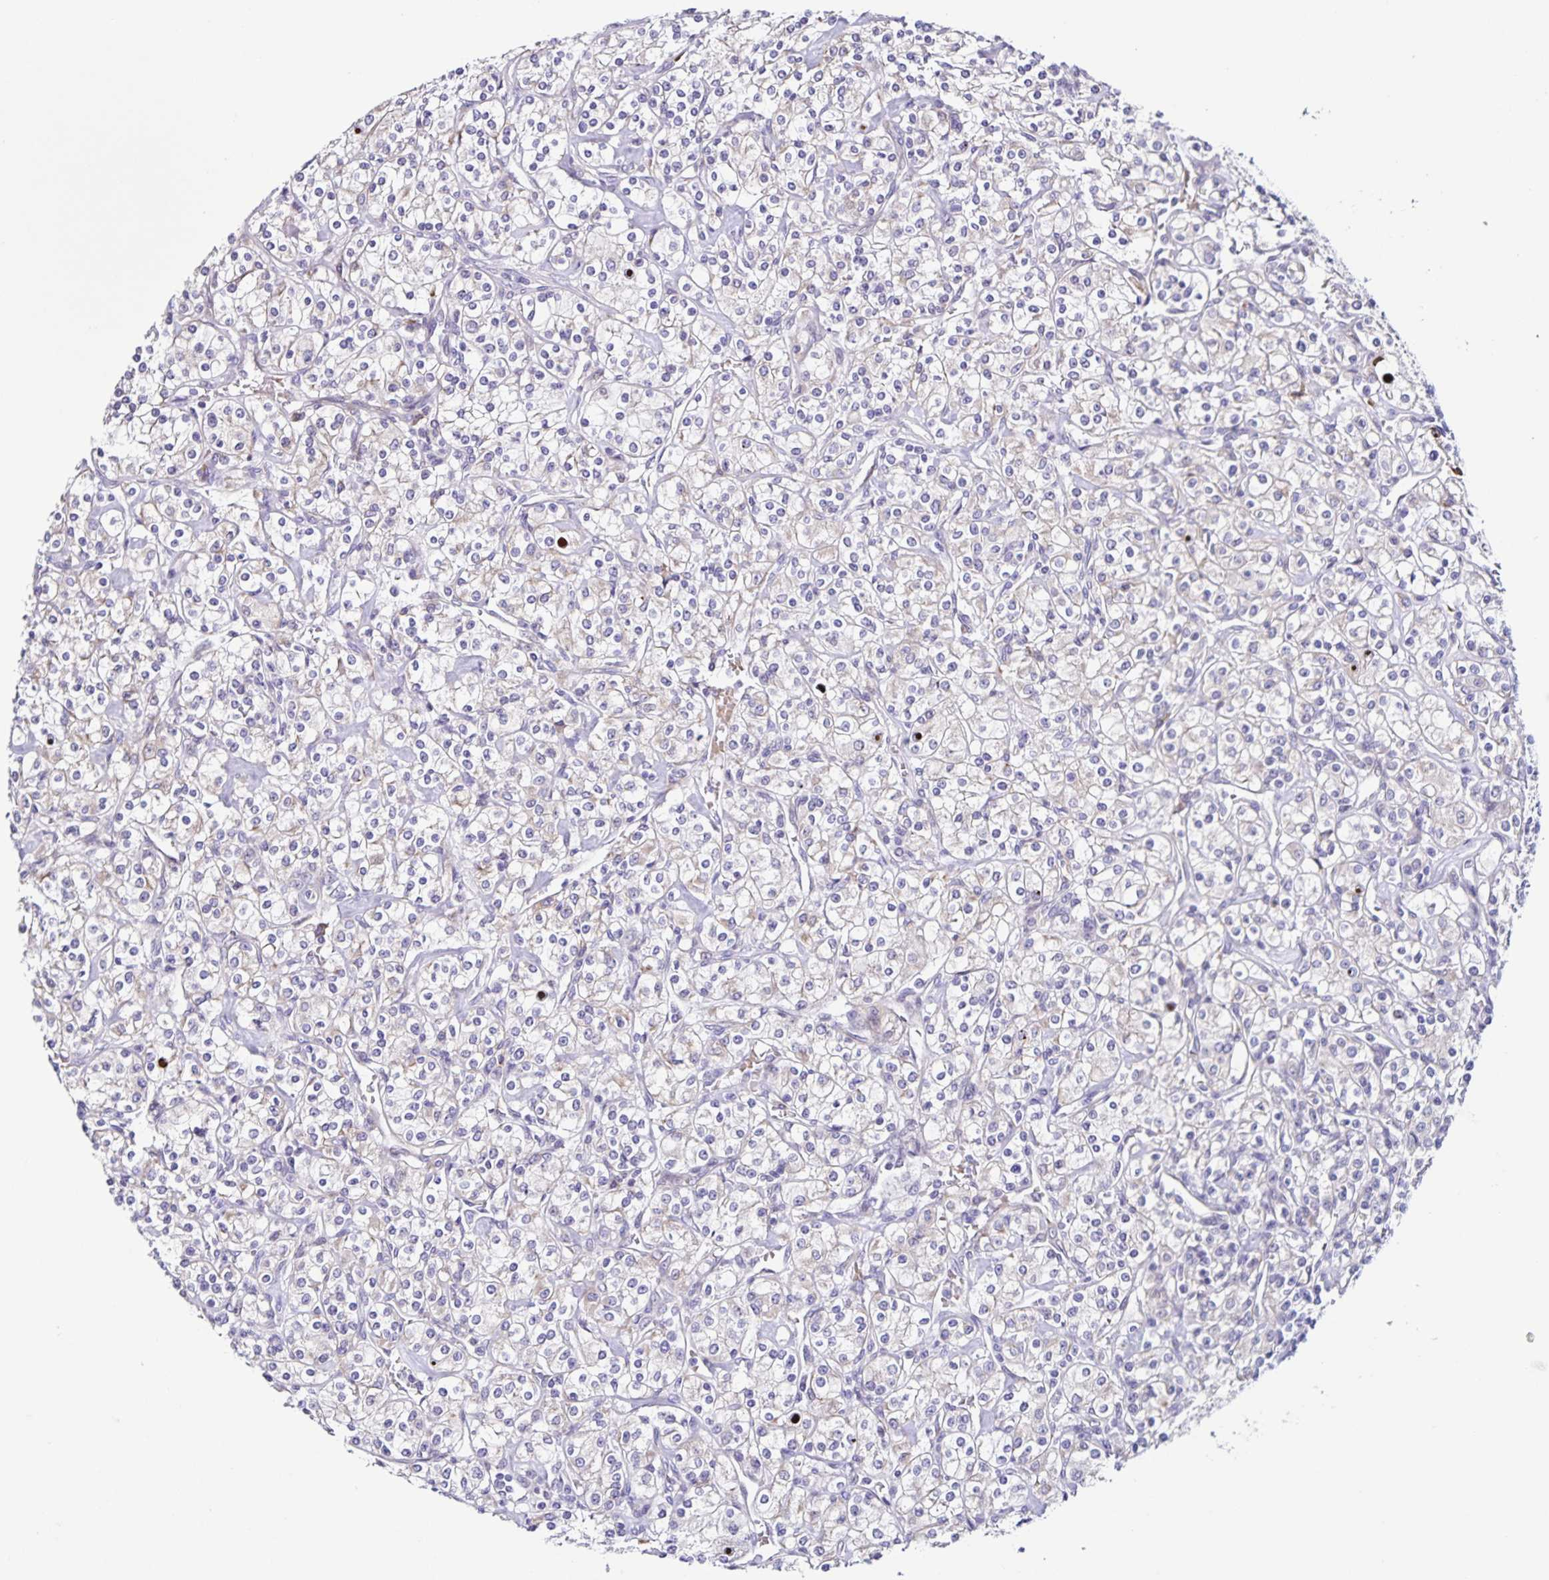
{"staining": {"intensity": "negative", "quantity": "none", "location": "none"}, "tissue": "renal cancer", "cell_type": "Tumor cells", "image_type": "cancer", "snomed": [{"axis": "morphology", "description": "Adenocarcinoma, NOS"}, {"axis": "topography", "description": "Kidney"}], "caption": "High magnification brightfield microscopy of renal adenocarcinoma stained with DAB (3,3'-diaminobenzidine) (brown) and counterstained with hematoxylin (blue): tumor cells show no significant staining.", "gene": "RNFT2", "patient": {"sex": "male", "age": 77}}